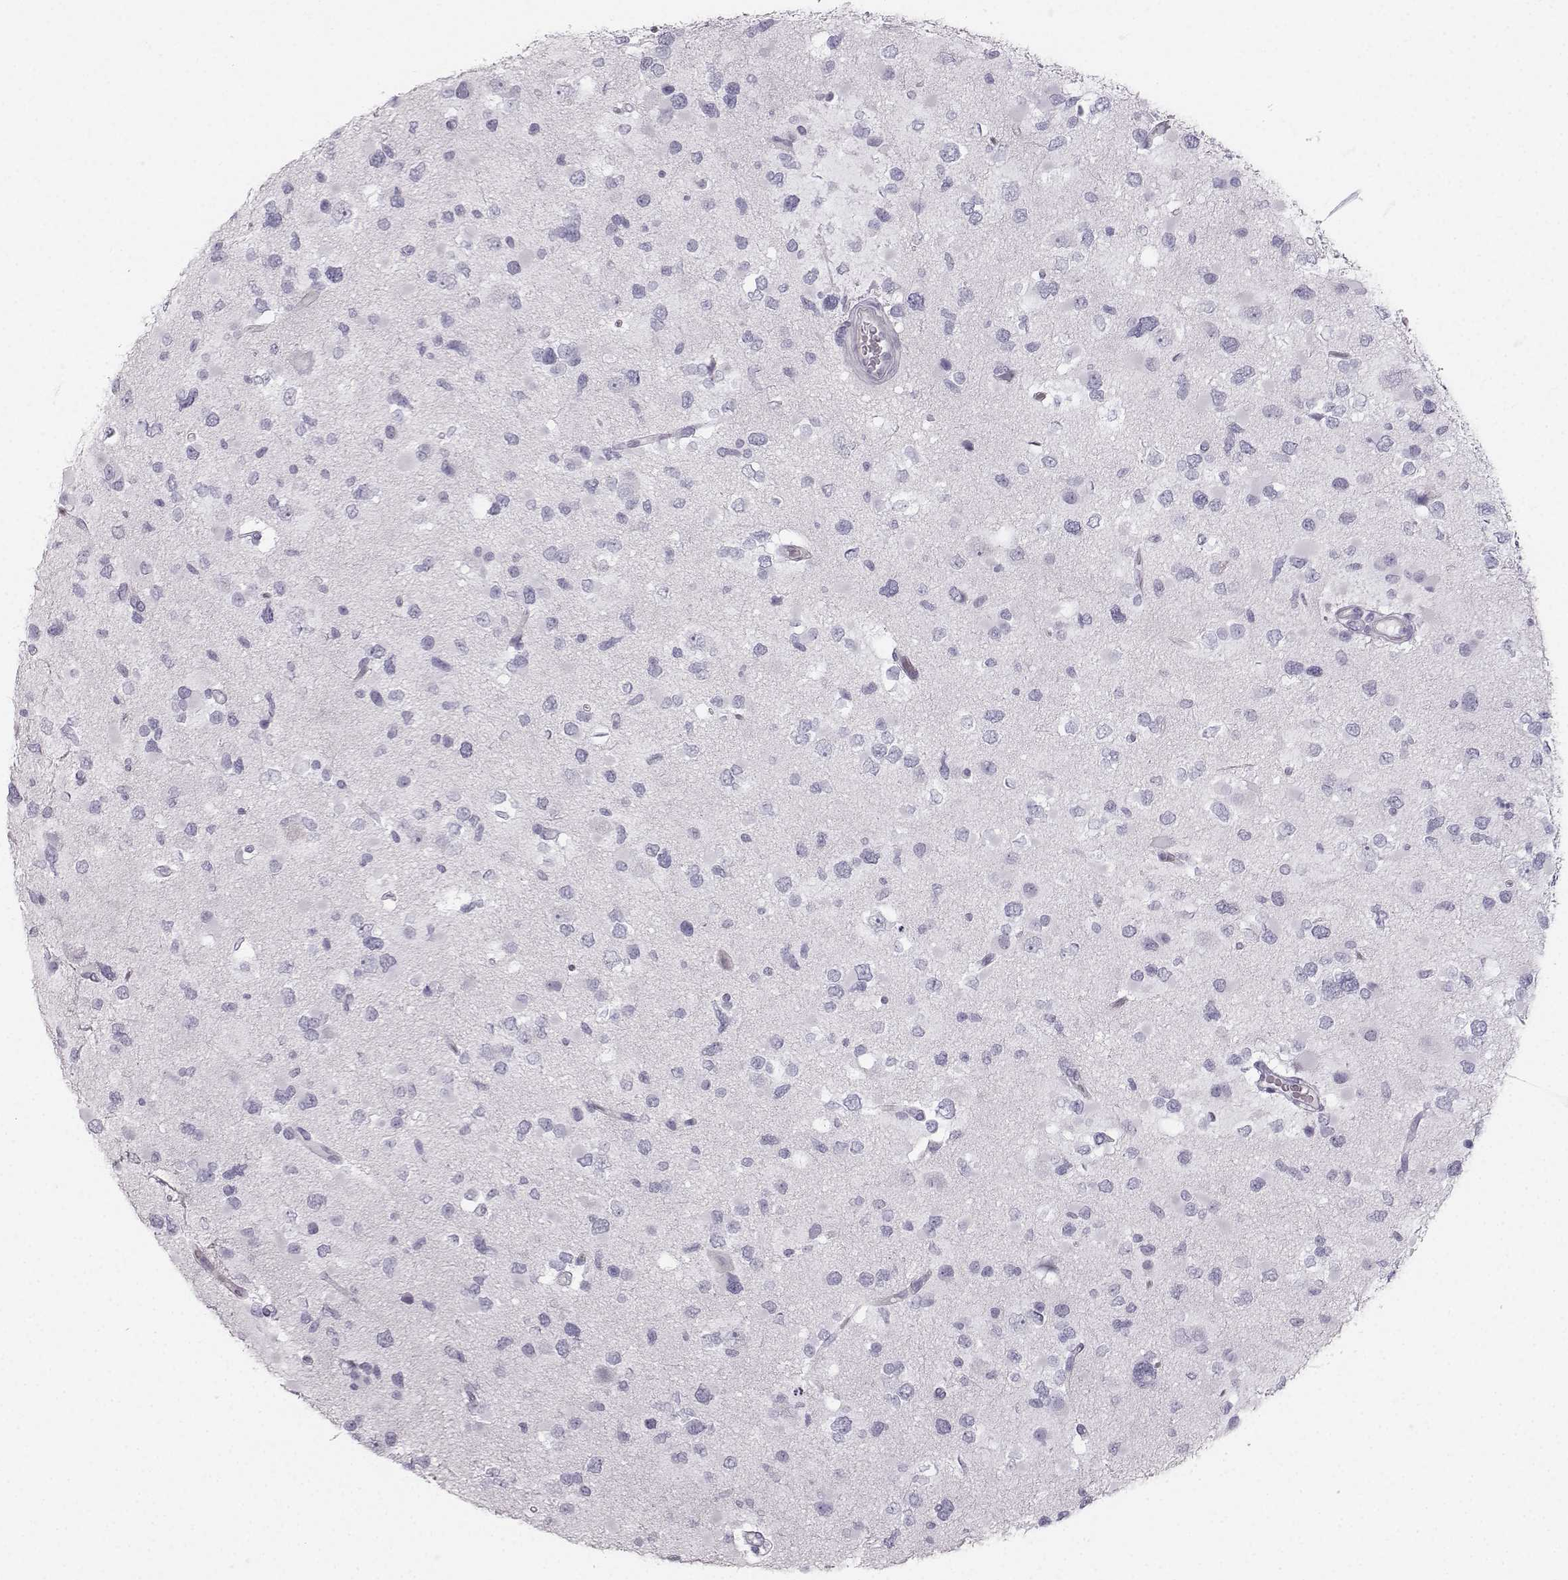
{"staining": {"intensity": "negative", "quantity": "none", "location": "none"}, "tissue": "glioma", "cell_type": "Tumor cells", "image_type": "cancer", "snomed": [{"axis": "morphology", "description": "Glioma, malignant, Low grade"}, {"axis": "topography", "description": "Brain"}], "caption": "Protein analysis of malignant glioma (low-grade) exhibits no significant positivity in tumor cells.", "gene": "CASR", "patient": {"sex": "female", "age": 32}}